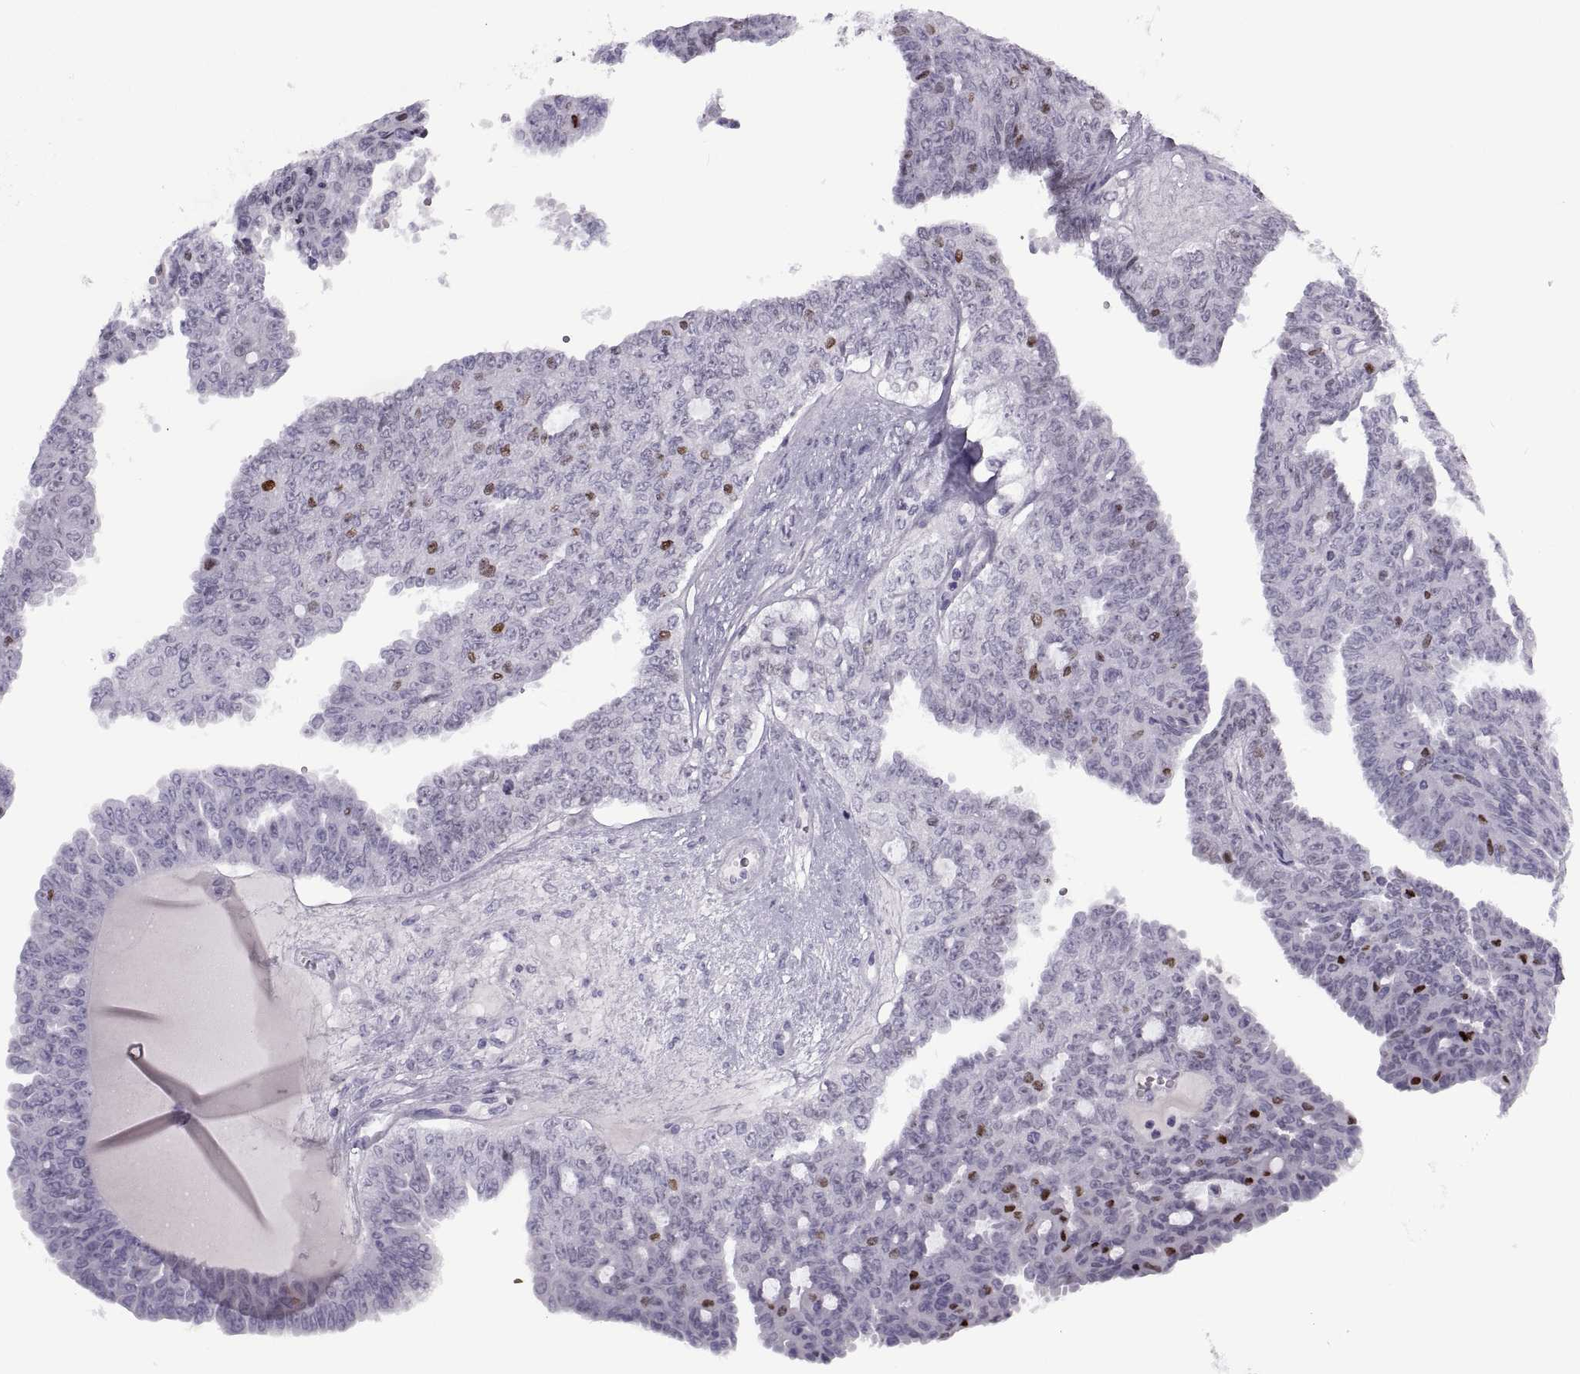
{"staining": {"intensity": "negative", "quantity": "none", "location": "none"}, "tissue": "ovarian cancer", "cell_type": "Tumor cells", "image_type": "cancer", "snomed": [{"axis": "morphology", "description": "Cystadenocarcinoma, serous, NOS"}, {"axis": "topography", "description": "Ovary"}], "caption": "The image exhibits no significant staining in tumor cells of ovarian cancer (serous cystadenocarcinoma).", "gene": "FAM24A", "patient": {"sex": "female", "age": 71}}